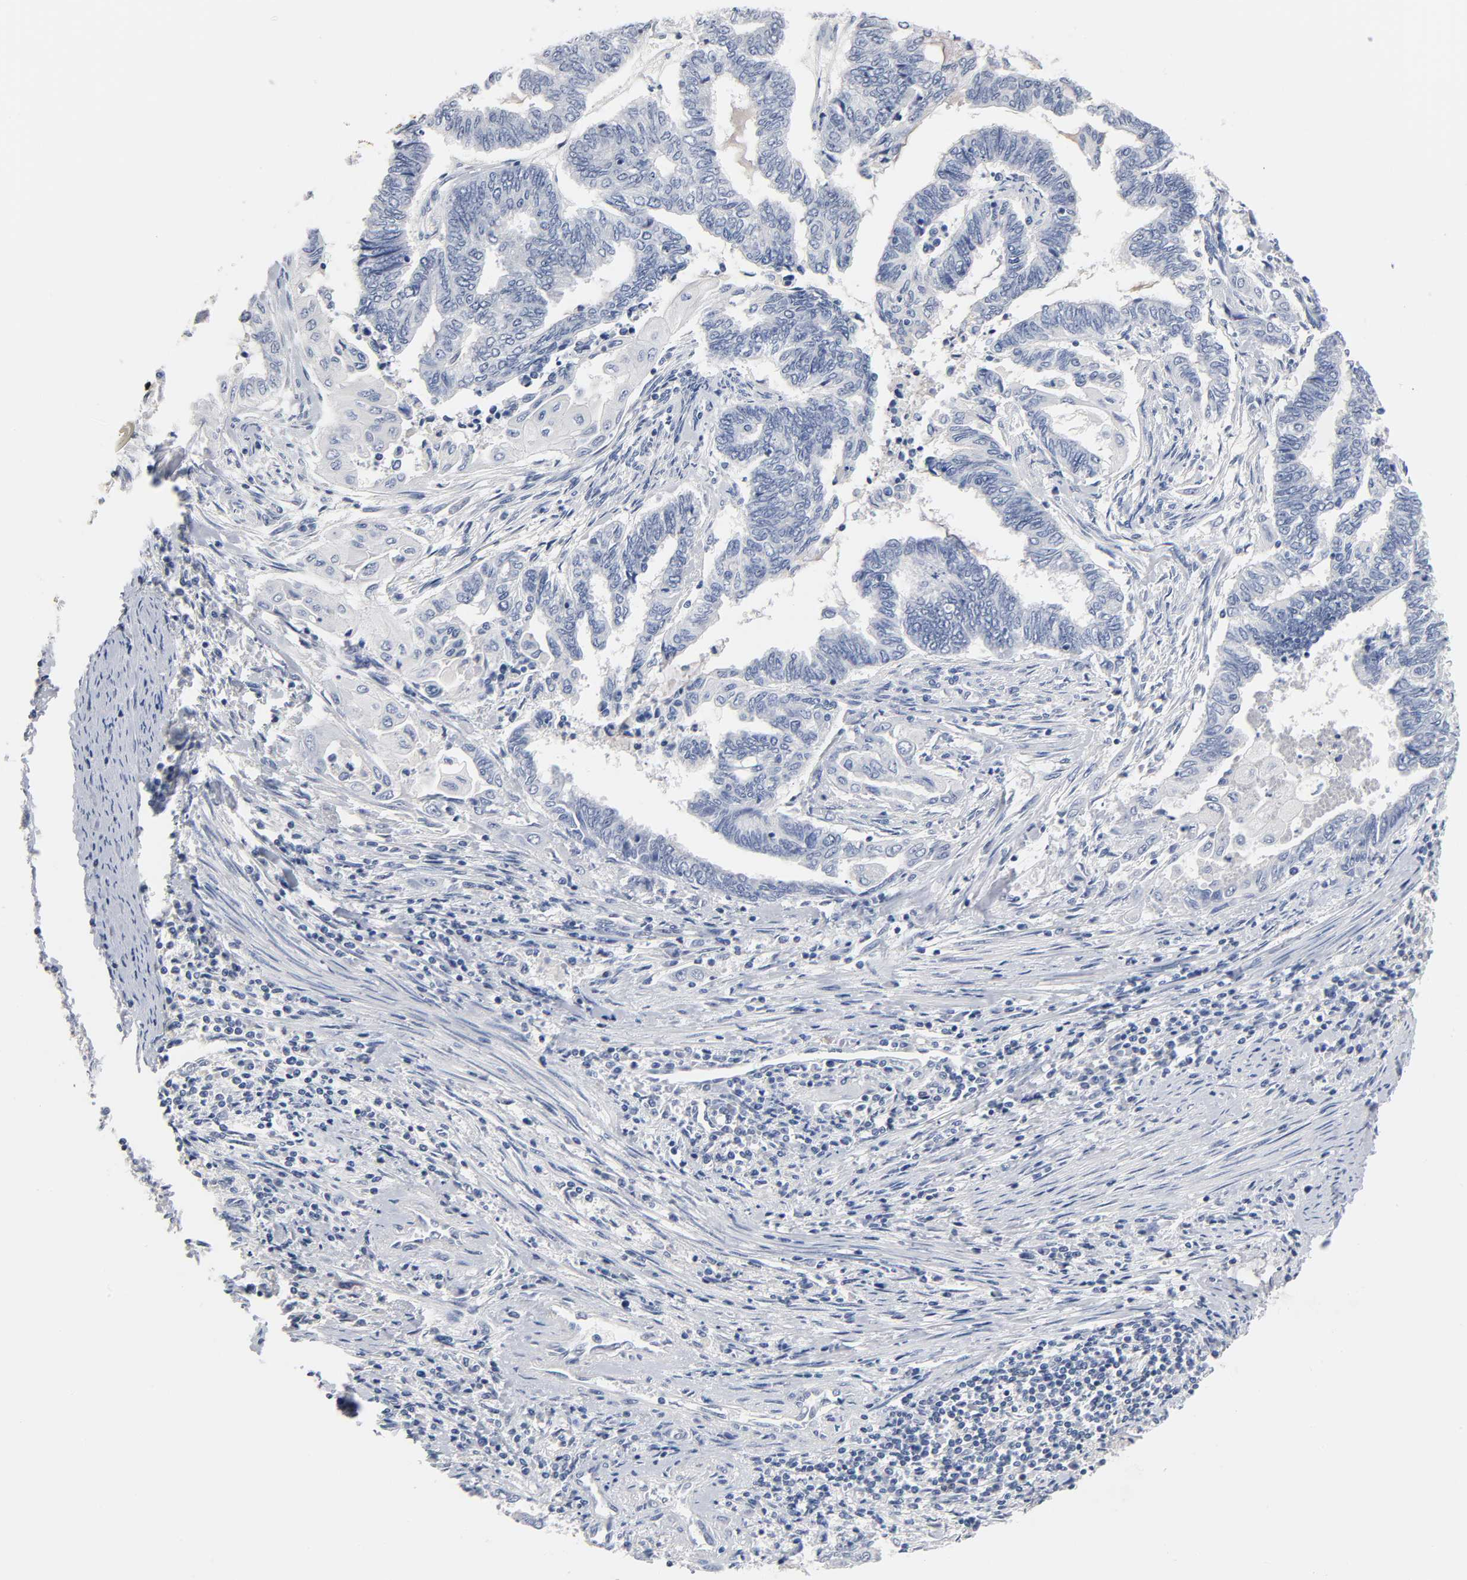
{"staining": {"intensity": "negative", "quantity": "none", "location": "none"}, "tissue": "endometrial cancer", "cell_type": "Tumor cells", "image_type": "cancer", "snomed": [{"axis": "morphology", "description": "Adenocarcinoma, NOS"}, {"axis": "topography", "description": "Uterus"}, {"axis": "topography", "description": "Endometrium"}], "caption": "DAB immunohistochemical staining of human adenocarcinoma (endometrial) exhibits no significant staining in tumor cells.", "gene": "NFATC1", "patient": {"sex": "female", "age": 70}}